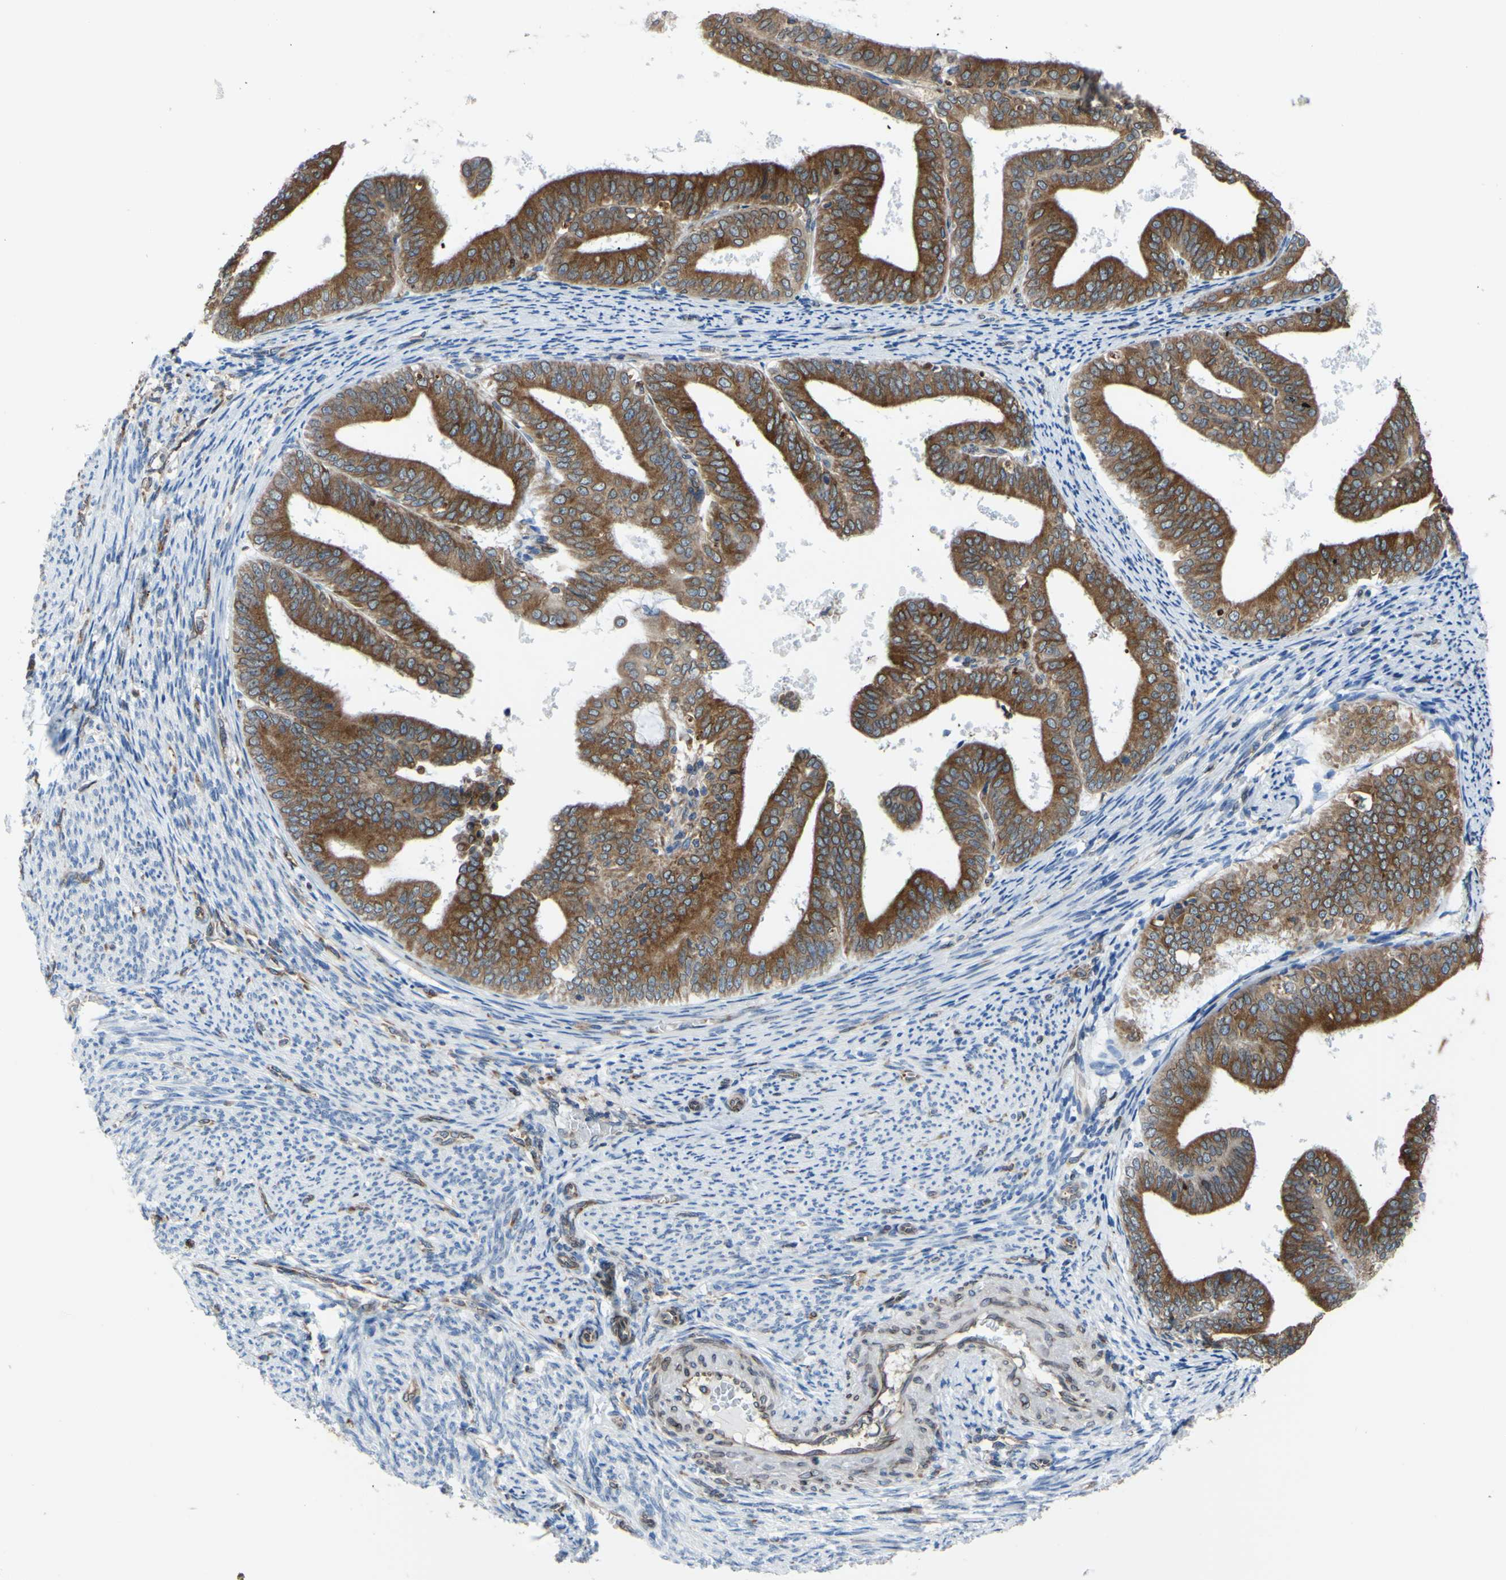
{"staining": {"intensity": "moderate", "quantity": ">75%", "location": "cytoplasmic/membranous"}, "tissue": "endometrial cancer", "cell_type": "Tumor cells", "image_type": "cancer", "snomed": [{"axis": "morphology", "description": "Adenocarcinoma, NOS"}, {"axis": "topography", "description": "Endometrium"}], "caption": "Tumor cells reveal medium levels of moderate cytoplasmic/membranous positivity in about >75% of cells in human endometrial adenocarcinoma. (Stains: DAB in brown, nuclei in blue, Microscopy: brightfield microscopy at high magnification).", "gene": "MGST2", "patient": {"sex": "female", "age": 63}}